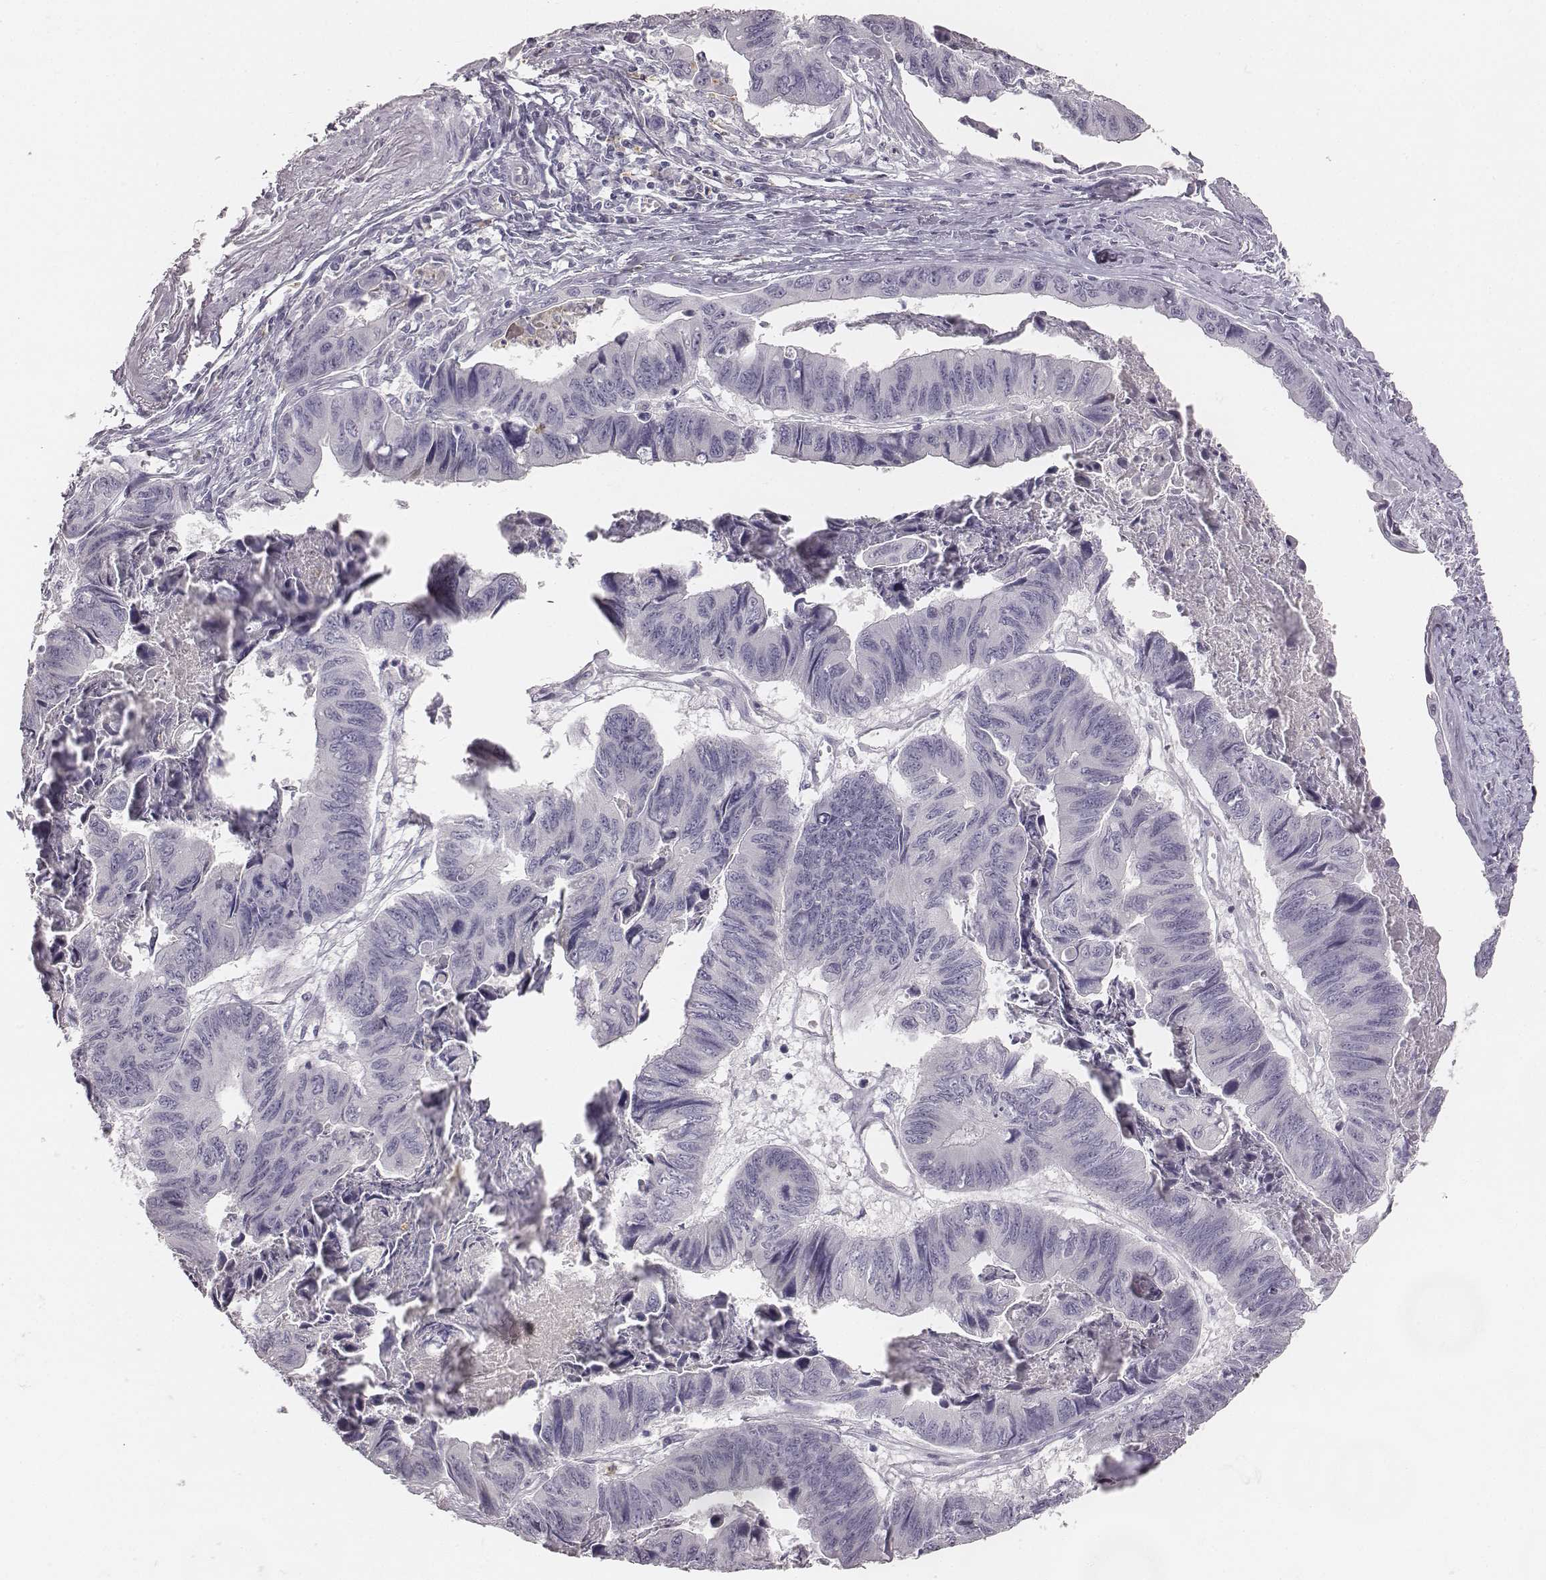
{"staining": {"intensity": "negative", "quantity": "none", "location": "none"}, "tissue": "stomach cancer", "cell_type": "Tumor cells", "image_type": "cancer", "snomed": [{"axis": "morphology", "description": "Adenocarcinoma, NOS"}, {"axis": "topography", "description": "Stomach, lower"}], "caption": "Tumor cells are negative for protein expression in human stomach cancer.", "gene": "KCNJ12", "patient": {"sex": "male", "age": 77}}